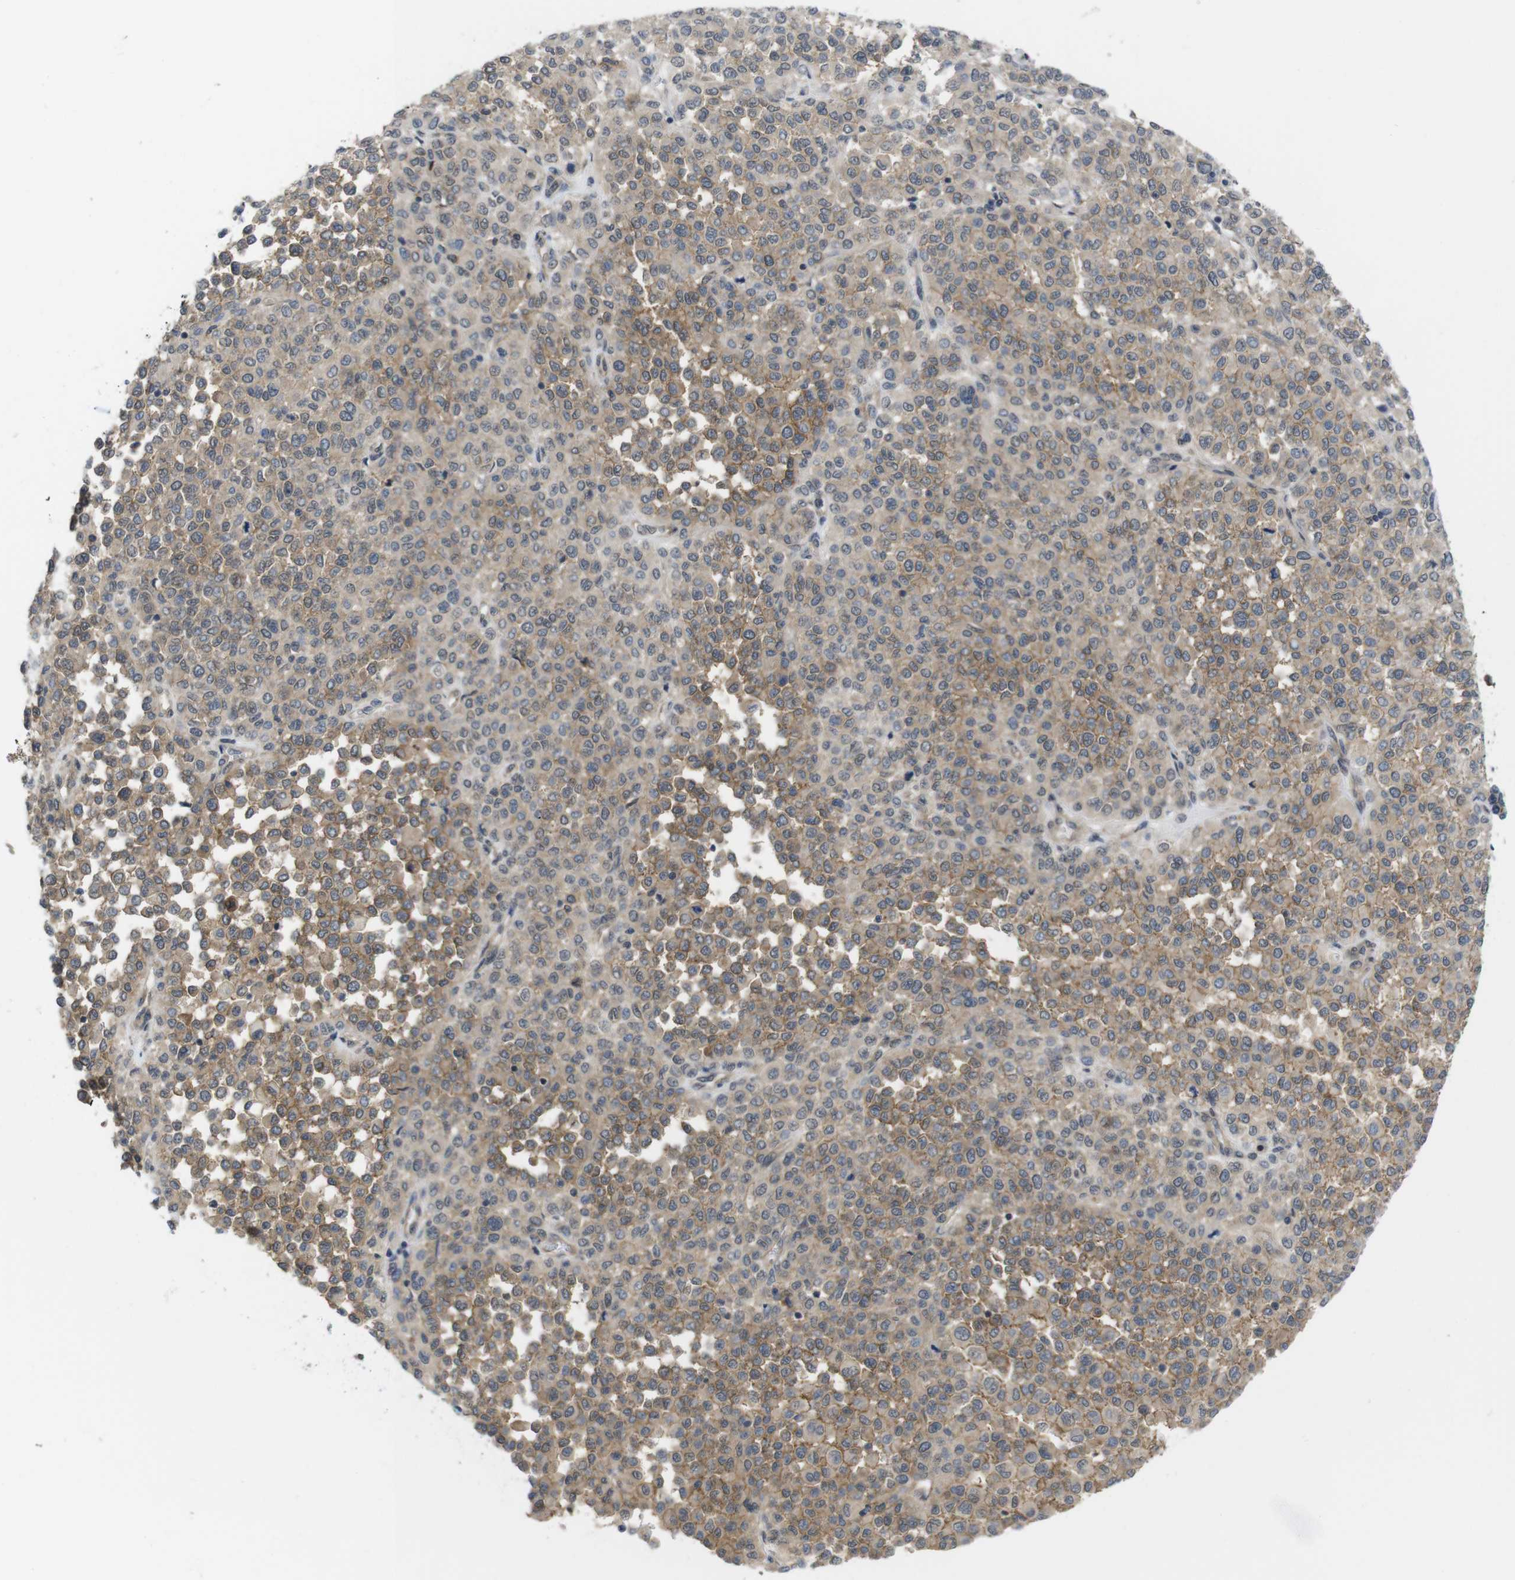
{"staining": {"intensity": "moderate", "quantity": ">75%", "location": "cytoplasmic/membranous"}, "tissue": "melanoma", "cell_type": "Tumor cells", "image_type": "cancer", "snomed": [{"axis": "morphology", "description": "Malignant melanoma, Metastatic site"}, {"axis": "topography", "description": "Pancreas"}], "caption": "Immunohistochemistry of human malignant melanoma (metastatic site) exhibits medium levels of moderate cytoplasmic/membranous staining in approximately >75% of tumor cells.", "gene": "ZDHHC5", "patient": {"sex": "female", "age": 30}}